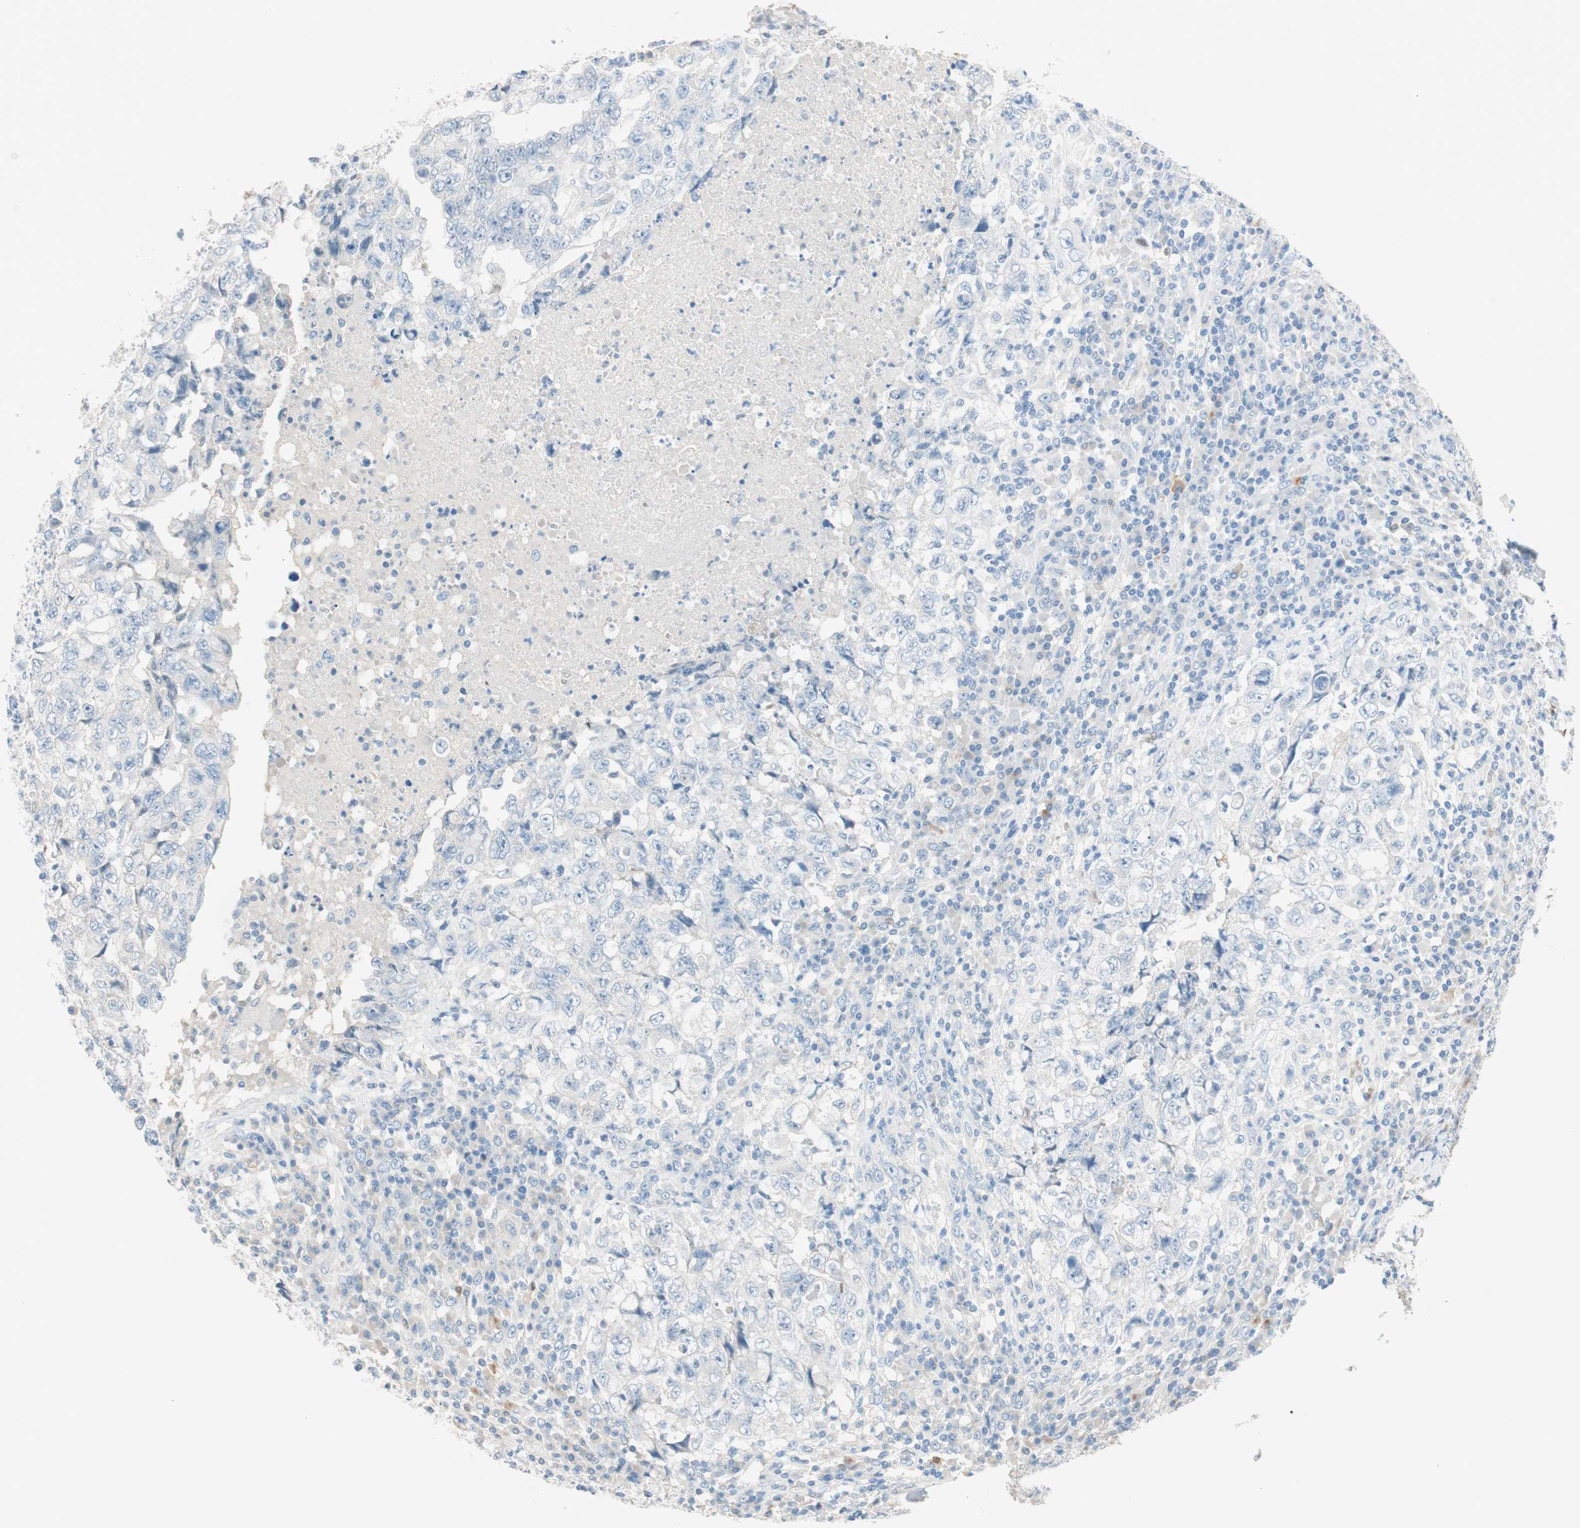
{"staining": {"intensity": "negative", "quantity": "none", "location": "none"}, "tissue": "testis cancer", "cell_type": "Tumor cells", "image_type": "cancer", "snomed": [{"axis": "morphology", "description": "Necrosis, NOS"}, {"axis": "morphology", "description": "Carcinoma, Embryonal, NOS"}, {"axis": "topography", "description": "Testis"}], "caption": "The histopathology image exhibits no staining of tumor cells in testis cancer.", "gene": "HPGD", "patient": {"sex": "male", "age": 19}}